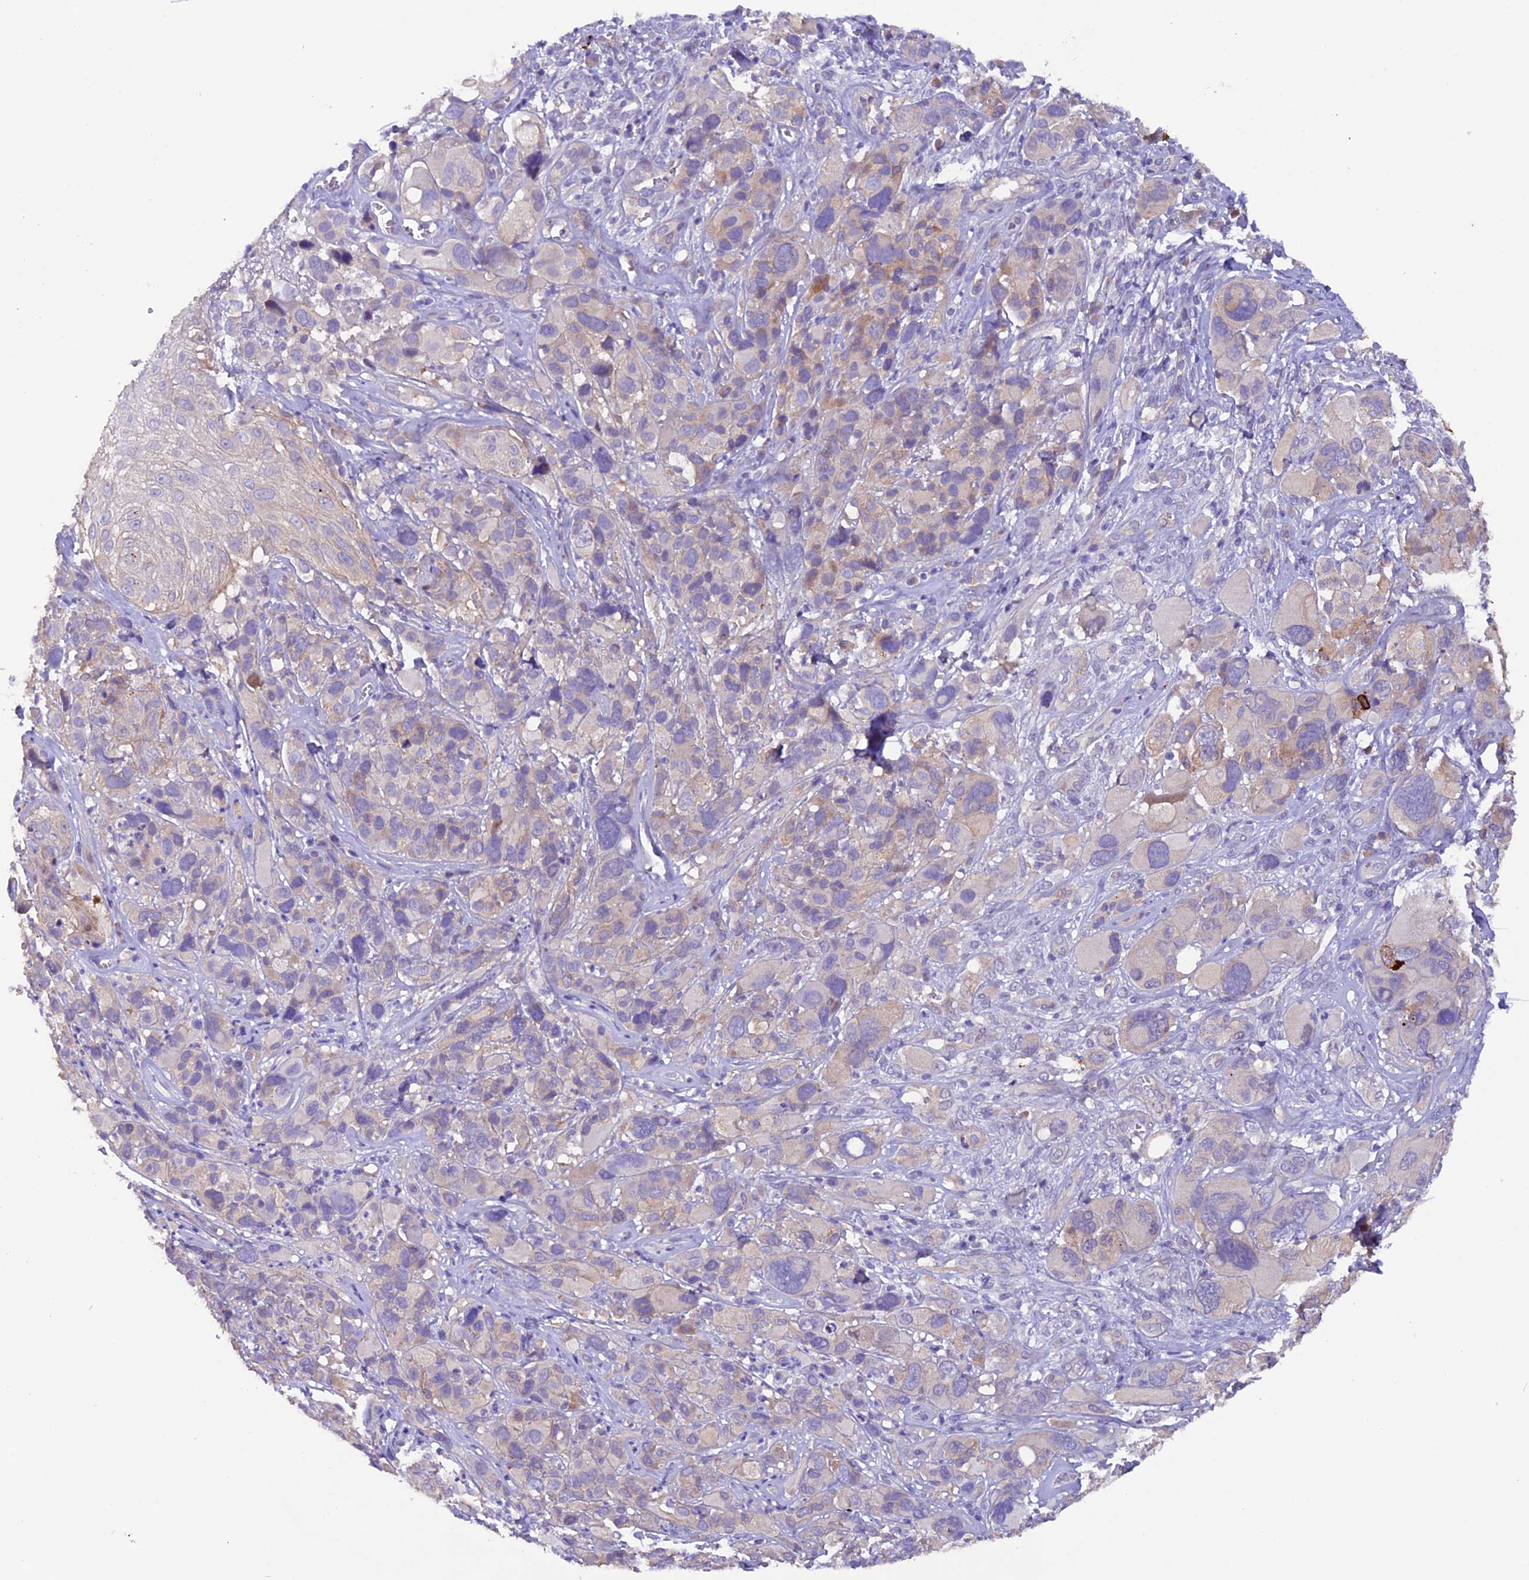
{"staining": {"intensity": "negative", "quantity": "none", "location": "none"}, "tissue": "melanoma", "cell_type": "Tumor cells", "image_type": "cancer", "snomed": [{"axis": "morphology", "description": "Malignant melanoma, NOS"}, {"axis": "topography", "description": "Skin of trunk"}], "caption": "Tumor cells show no significant positivity in malignant melanoma. (DAB (3,3'-diaminobenzidine) IHC with hematoxylin counter stain).", "gene": "NCK2", "patient": {"sex": "male", "age": 71}}